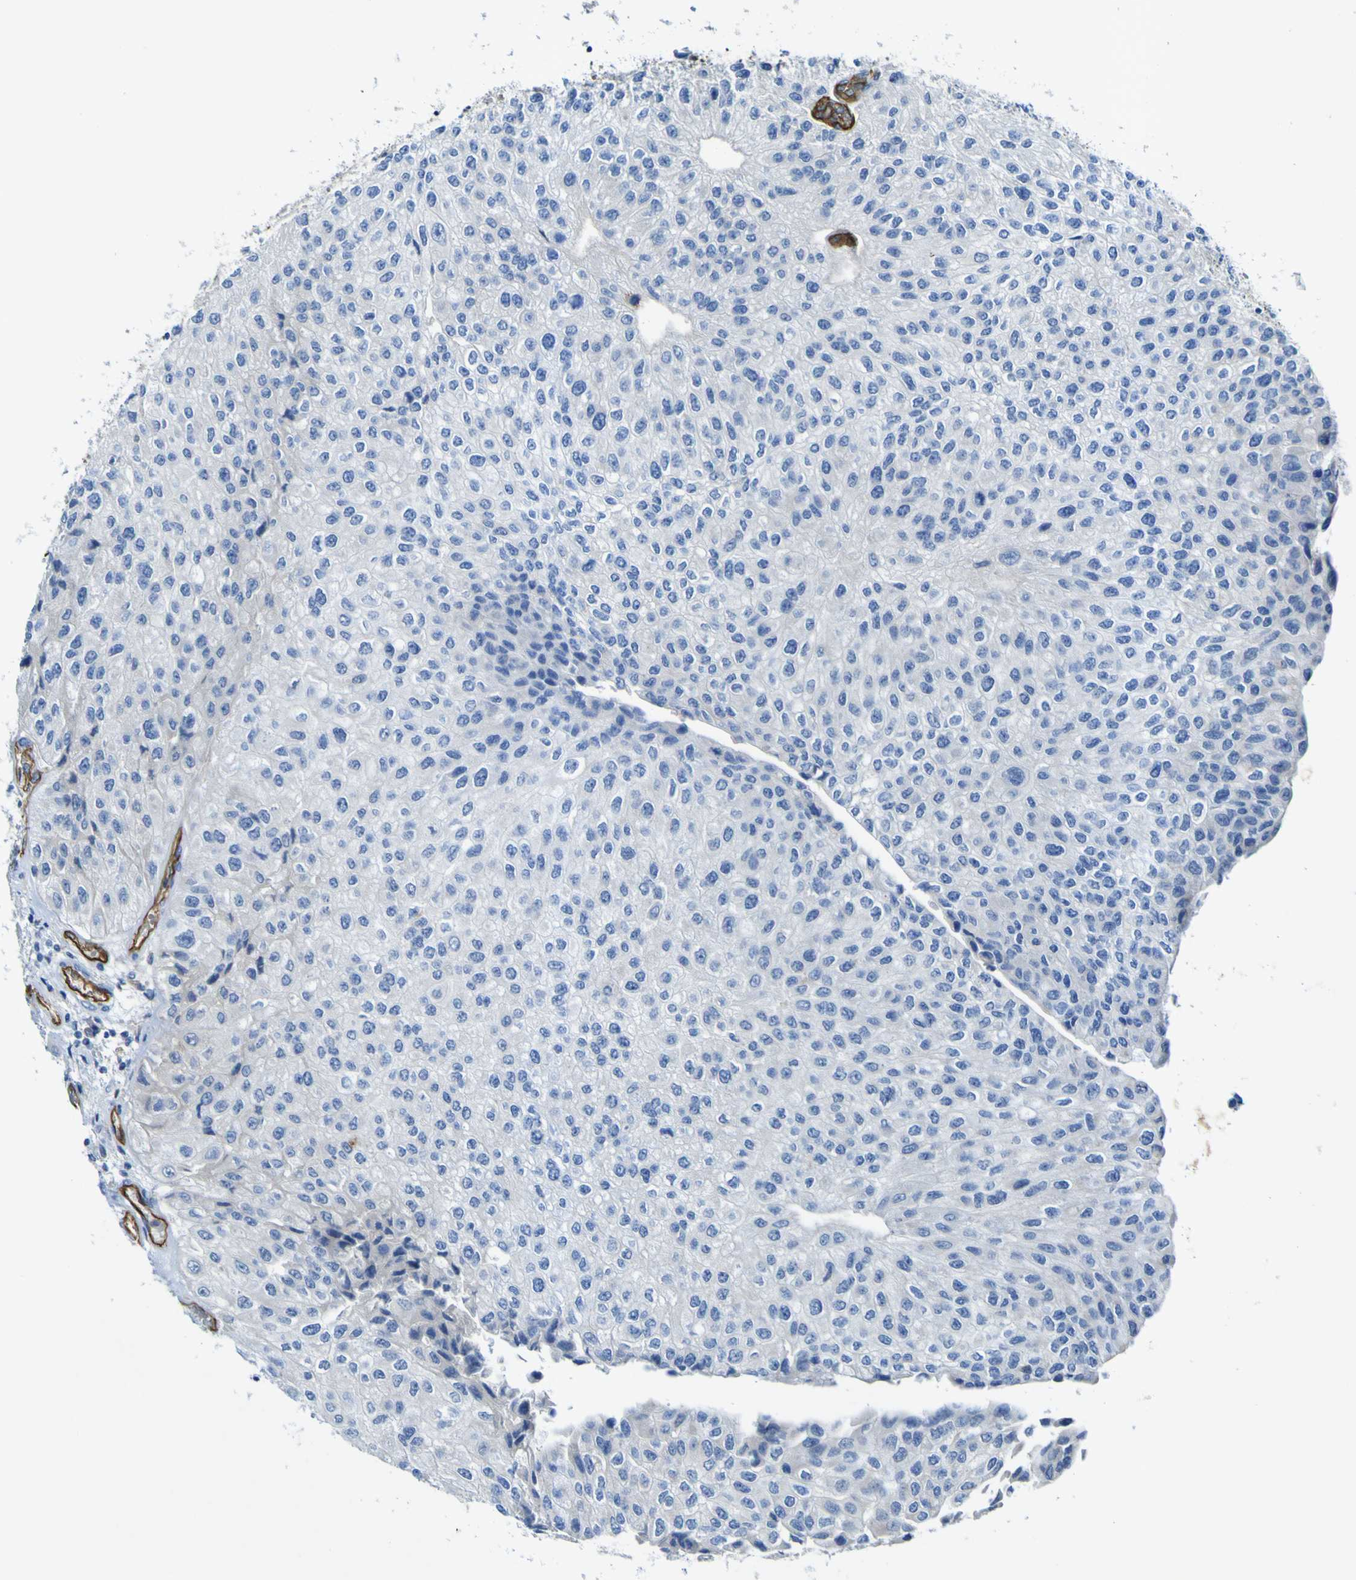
{"staining": {"intensity": "negative", "quantity": "none", "location": "none"}, "tissue": "urothelial cancer", "cell_type": "Tumor cells", "image_type": "cancer", "snomed": [{"axis": "morphology", "description": "Urothelial carcinoma, High grade"}, {"axis": "topography", "description": "Kidney"}, {"axis": "topography", "description": "Urinary bladder"}], "caption": "Immunohistochemistry (IHC) of human high-grade urothelial carcinoma reveals no staining in tumor cells.", "gene": "CD93", "patient": {"sex": "male", "age": 77}}